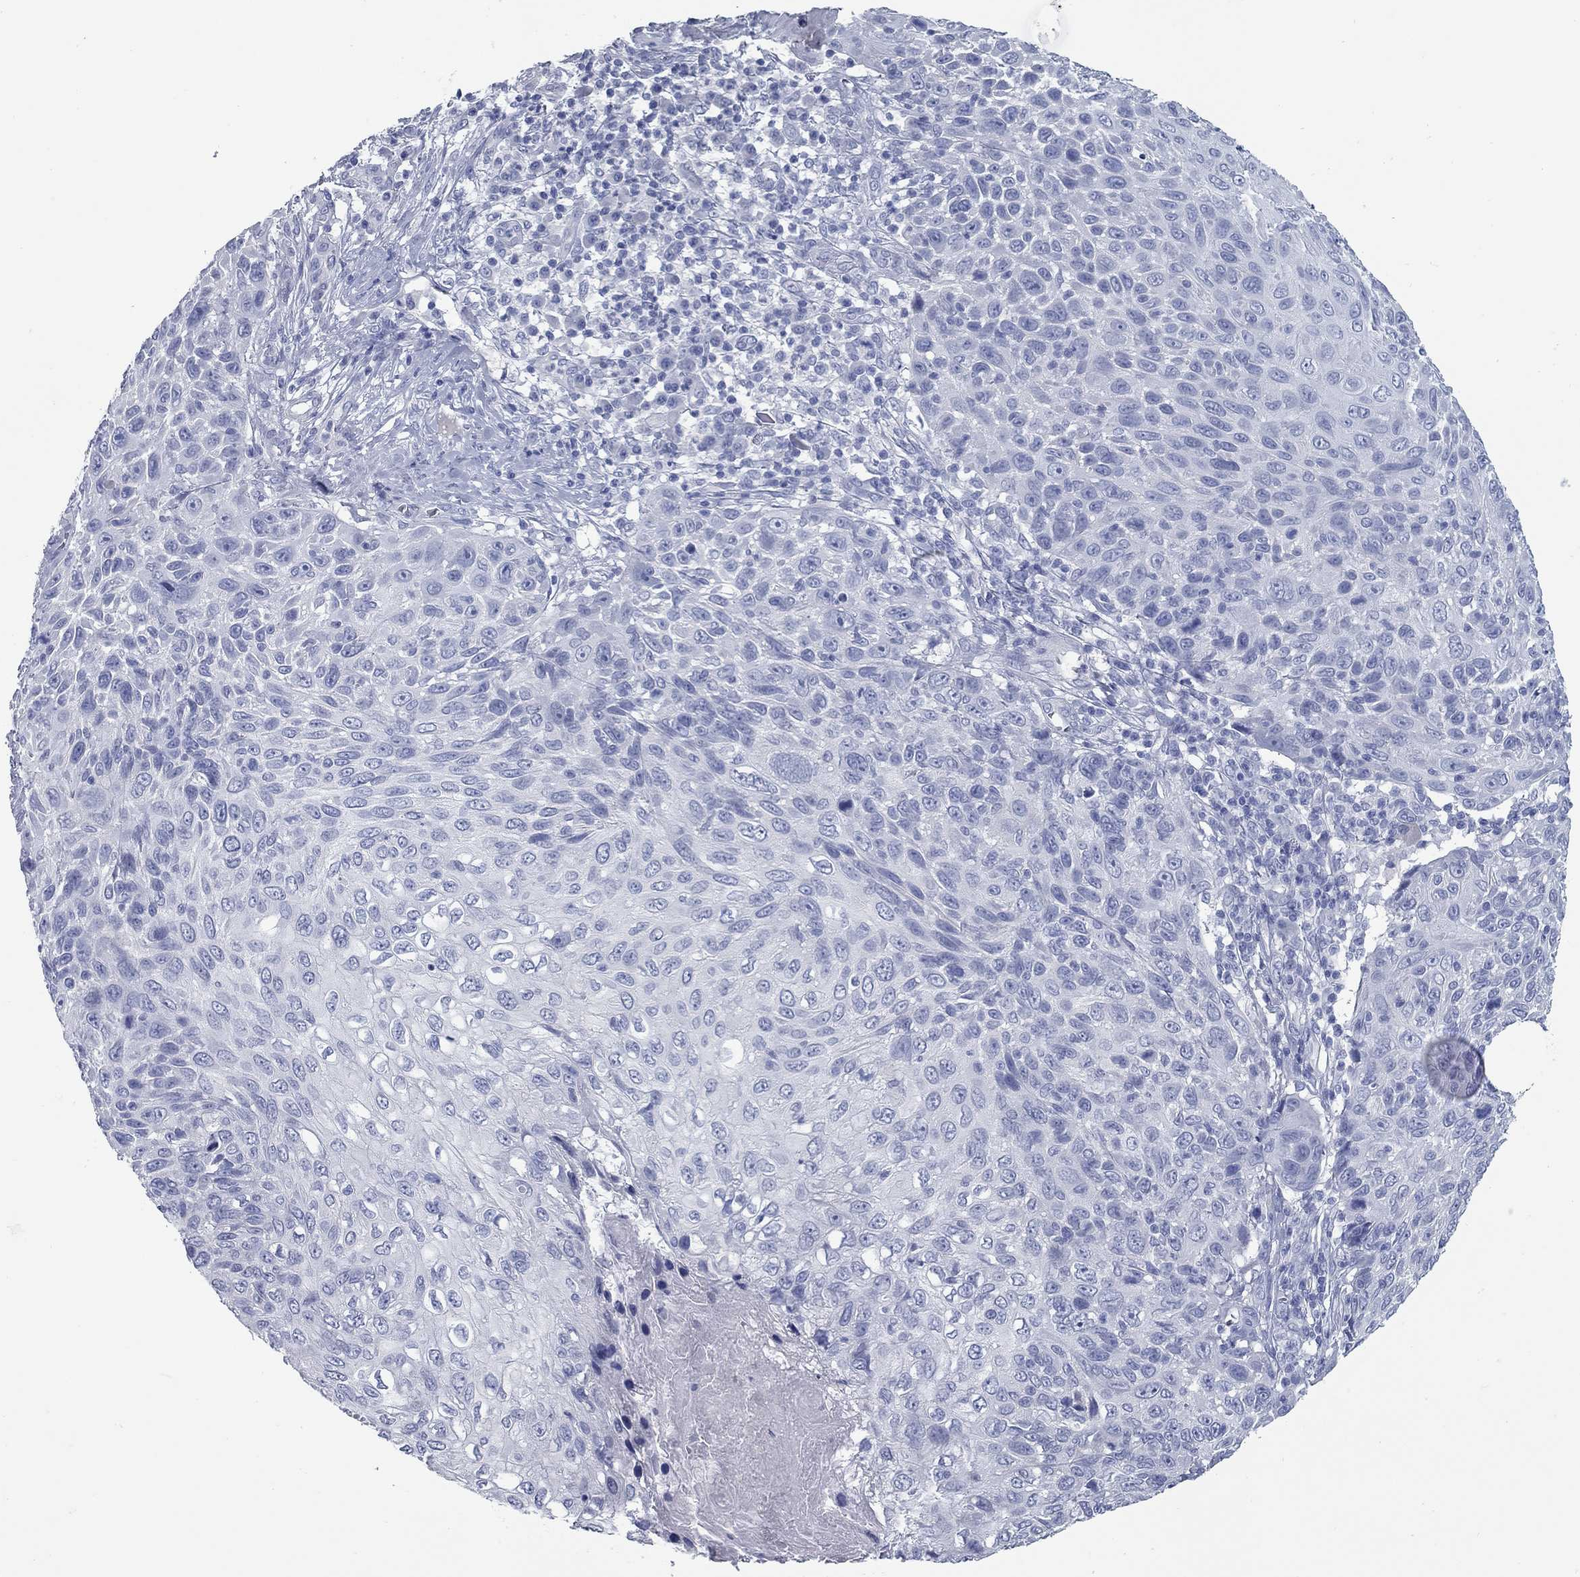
{"staining": {"intensity": "negative", "quantity": "none", "location": "none"}, "tissue": "skin cancer", "cell_type": "Tumor cells", "image_type": "cancer", "snomed": [{"axis": "morphology", "description": "Squamous cell carcinoma, NOS"}, {"axis": "topography", "description": "Skin"}], "caption": "Immunohistochemical staining of skin squamous cell carcinoma exhibits no significant staining in tumor cells.", "gene": "KIRREL2", "patient": {"sex": "male", "age": 92}}